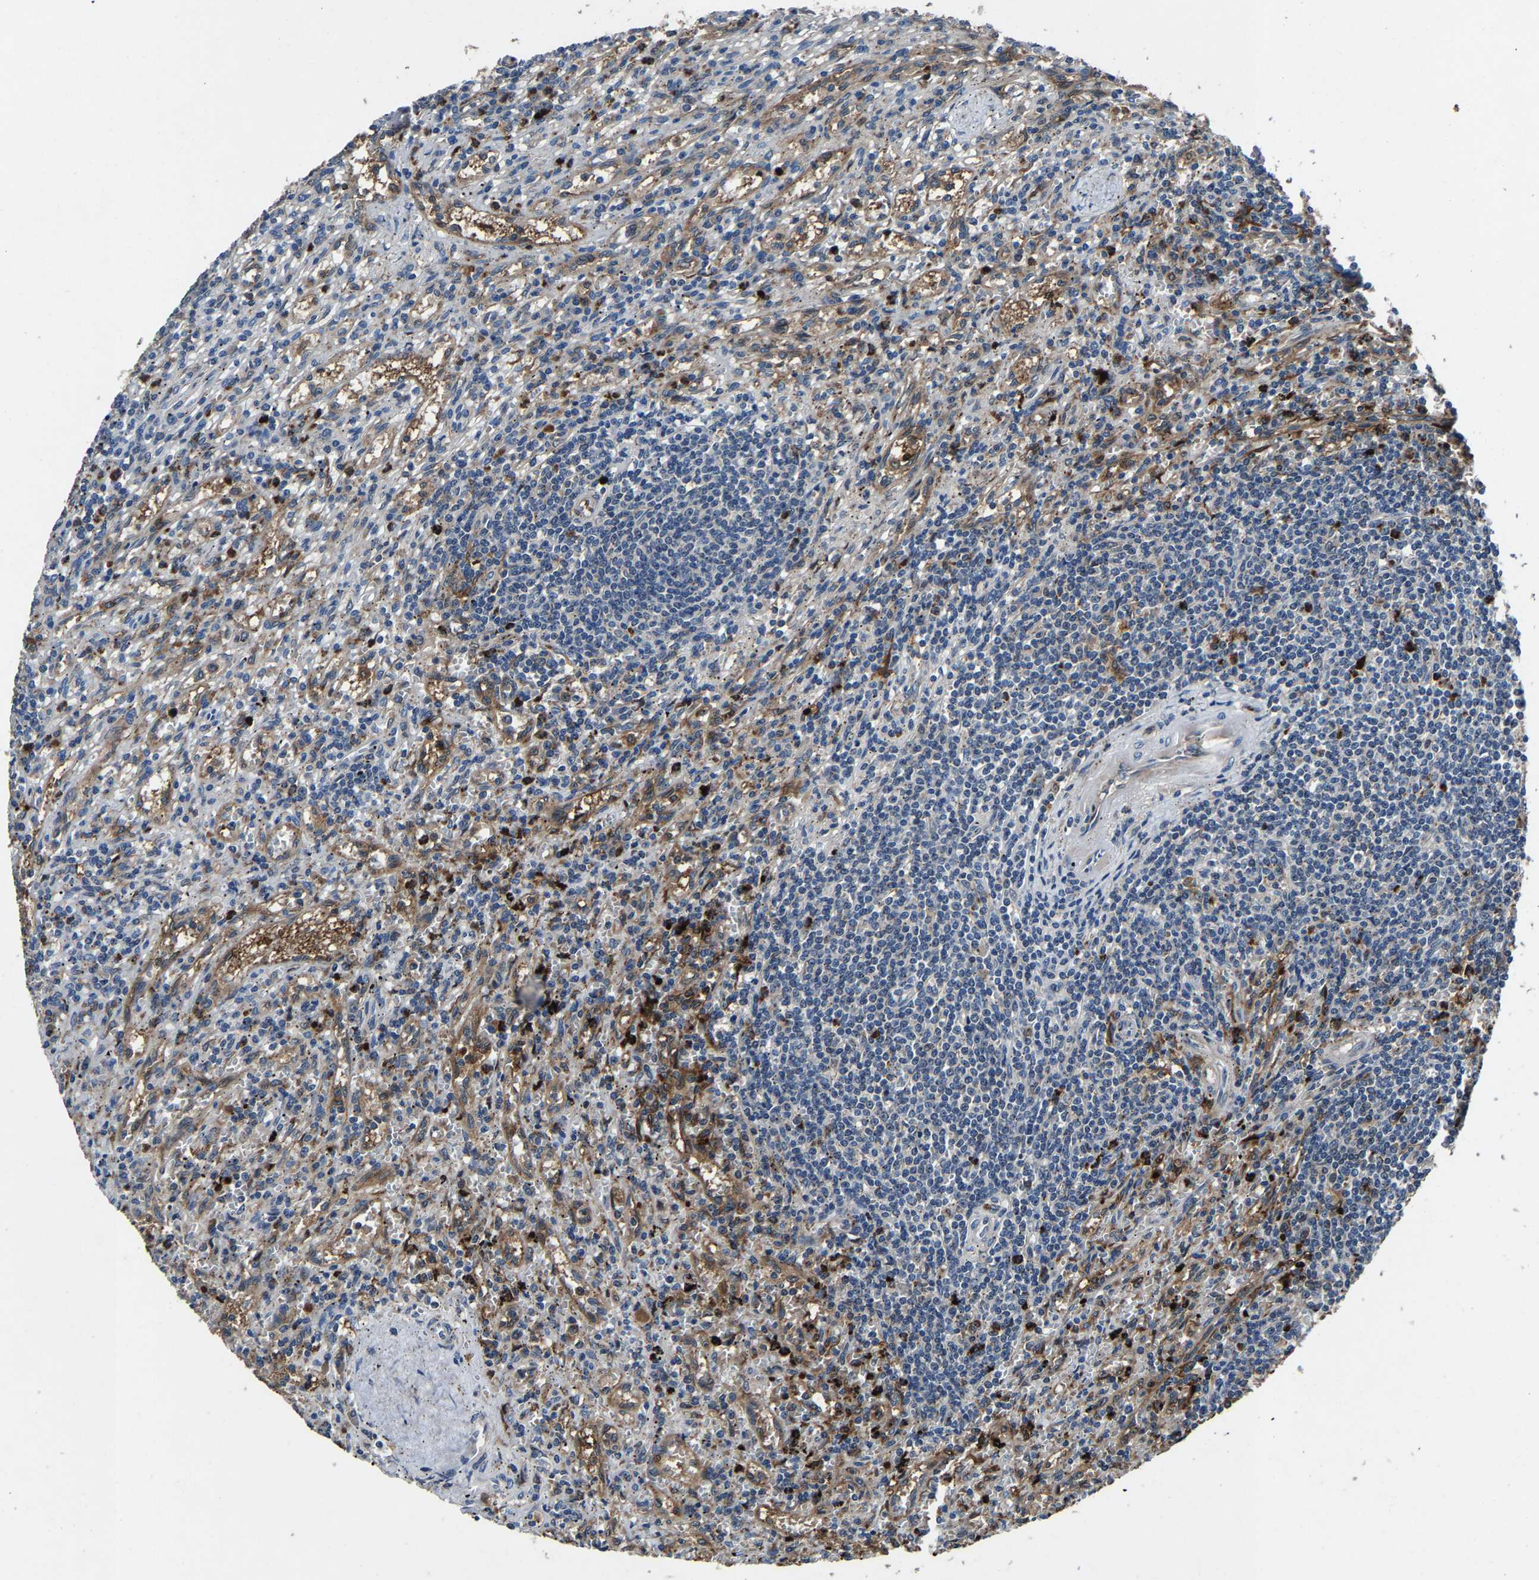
{"staining": {"intensity": "negative", "quantity": "none", "location": "none"}, "tissue": "lymphoma", "cell_type": "Tumor cells", "image_type": "cancer", "snomed": [{"axis": "morphology", "description": "Malignant lymphoma, non-Hodgkin's type, Low grade"}, {"axis": "topography", "description": "Spleen"}], "caption": "A high-resolution histopathology image shows IHC staining of lymphoma, which displays no significant expression in tumor cells.", "gene": "PCNX2", "patient": {"sex": "male", "age": 76}}